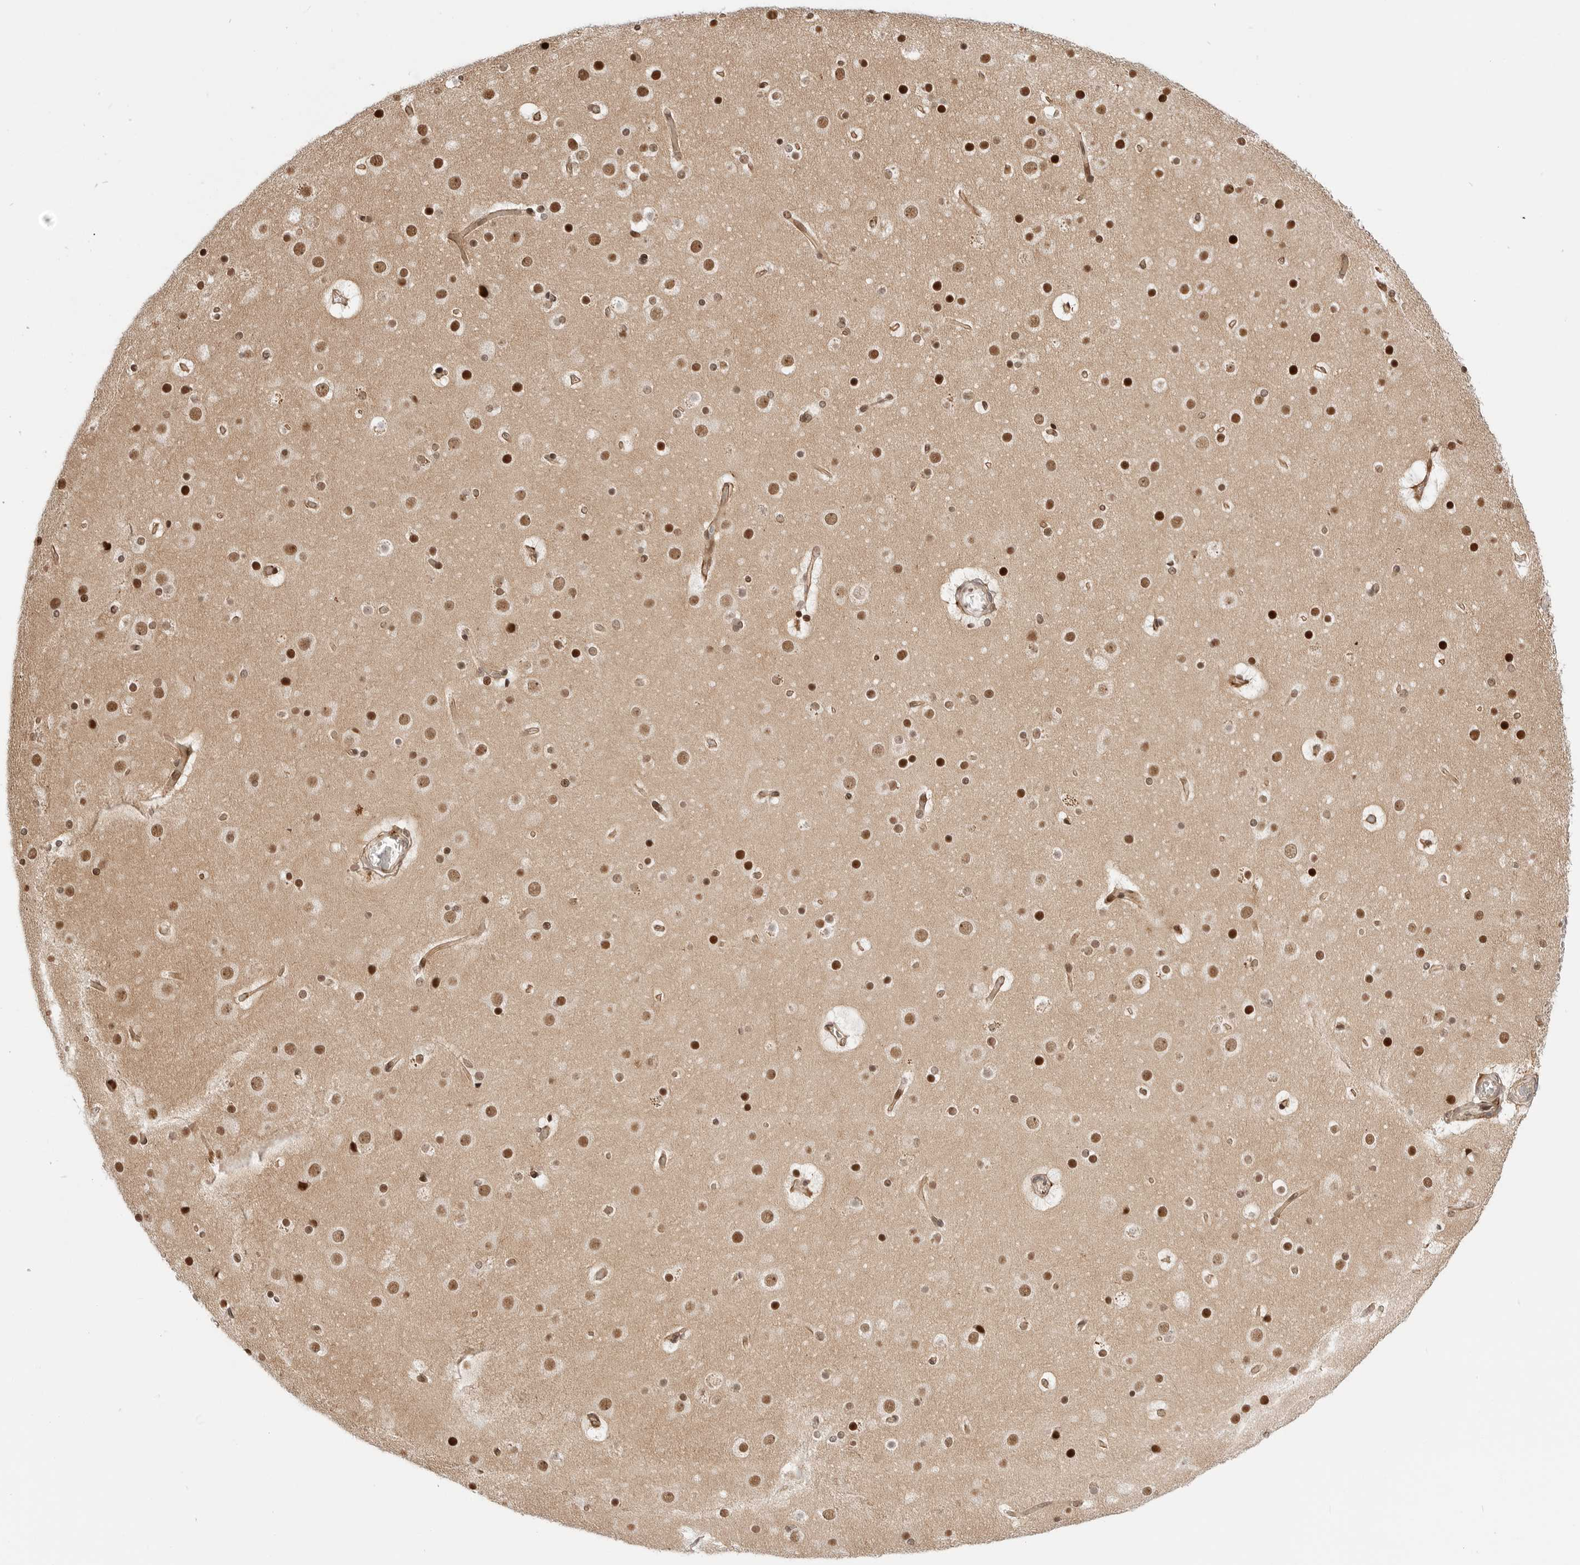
{"staining": {"intensity": "moderate", "quantity": ">75%", "location": "cytoplasmic/membranous"}, "tissue": "cerebral cortex", "cell_type": "Endothelial cells", "image_type": "normal", "snomed": [{"axis": "morphology", "description": "Normal tissue, NOS"}, {"axis": "topography", "description": "Cerebral cortex"}], "caption": "DAB immunohistochemical staining of benign human cerebral cortex reveals moderate cytoplasmic/membranous protein expression in about >75% of endothelial cells. The staining is performed using DAB brown chromogen to label protein expression. The nuclei are counter-stained blue using hematoxylin.", "gene": "ZNF613", "patient": {"sex": "male", "age": 57}}